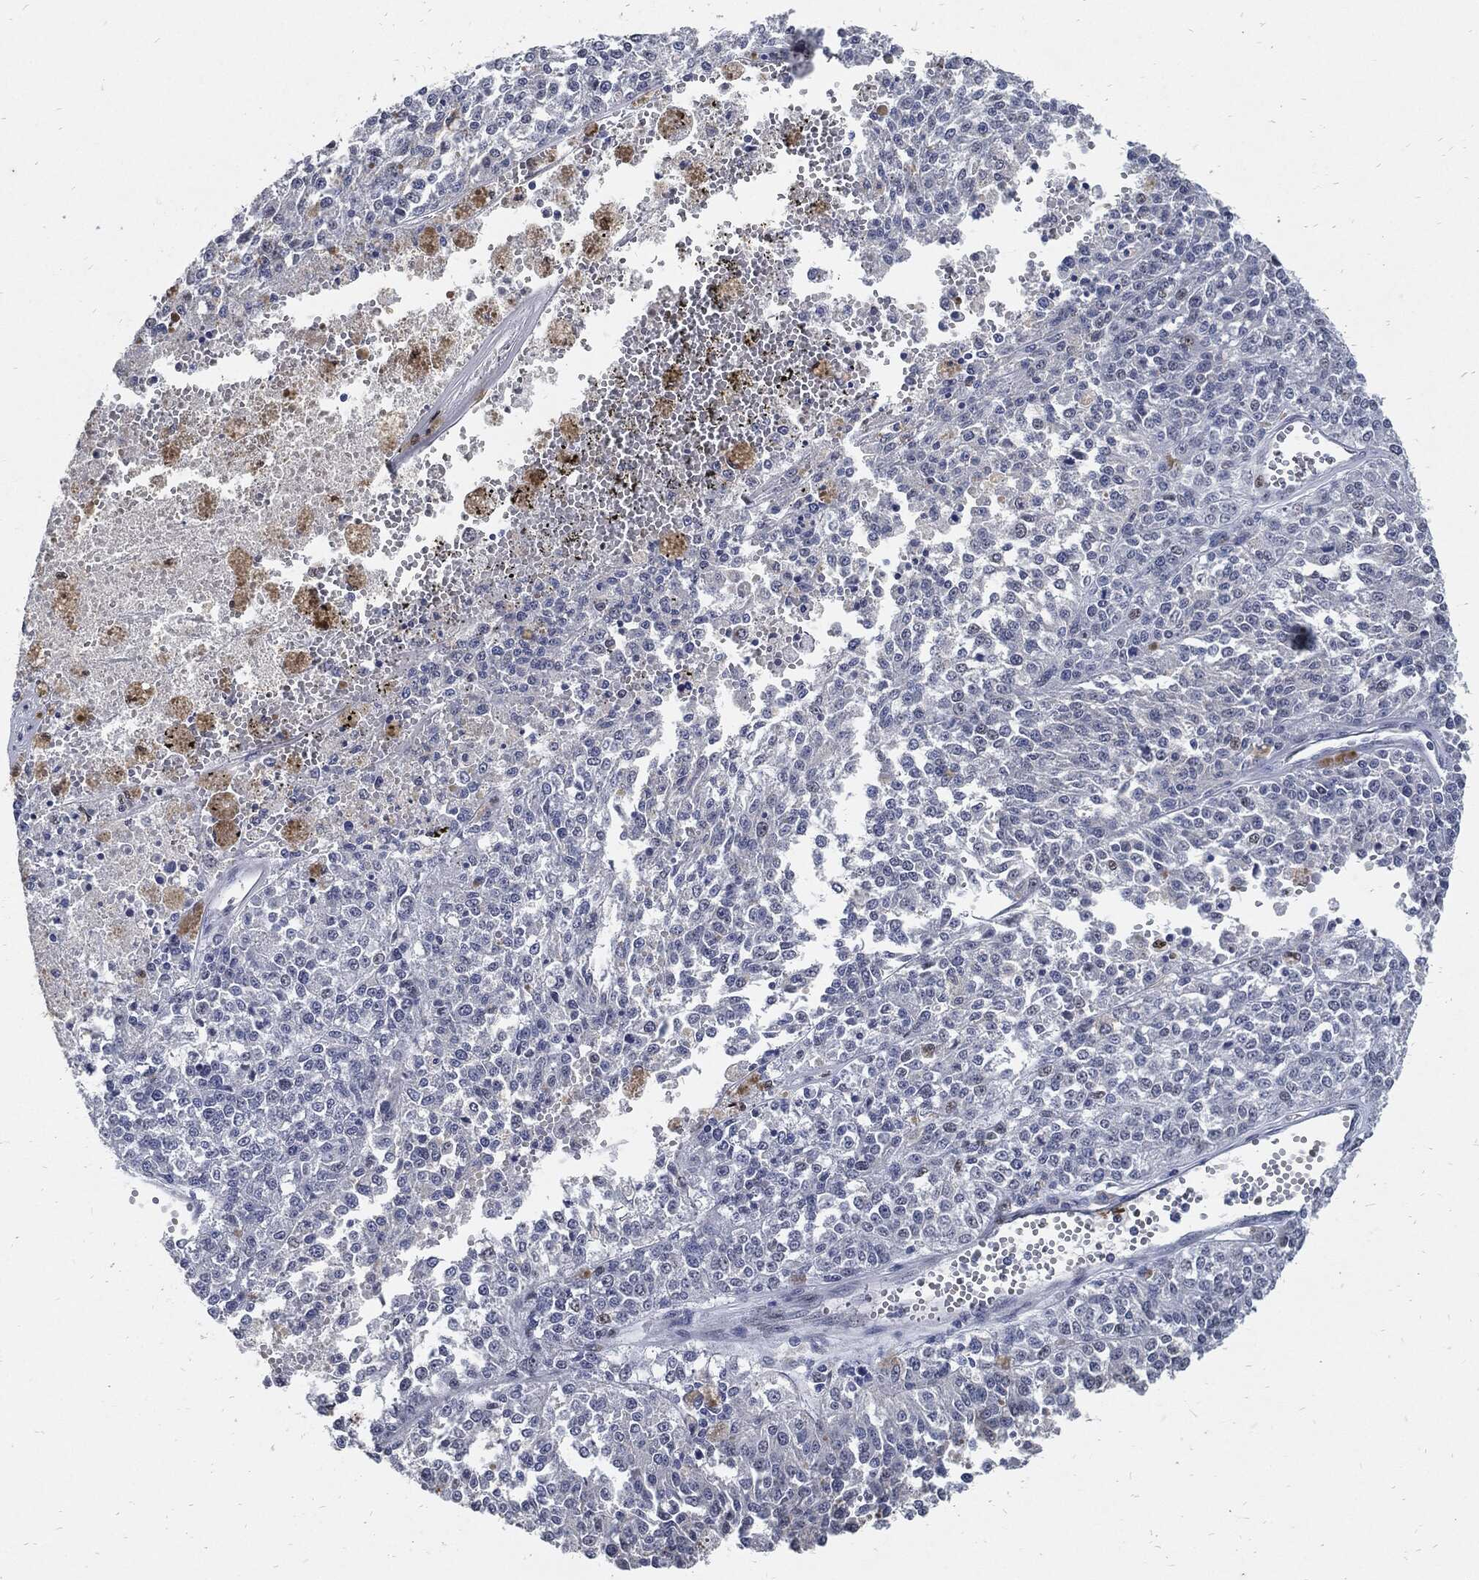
{"staining": {"intensity": "negative", "quantity": "none", "location": "none"}, "tissue": "melanoma", "cell_type": "Tumor cells", "image_type": "cancer", "snomed": [{"axis": "morphology", "description": "Malignant melanoma, Metastatic site"}, {"axis": "topography", "description": "Lymph node"}], "caption": "Tumor cells show no significant expression in malignant melanoma (metastatic site).", "gene": "JUN", "patient": {"sex": "female", "age": 64}}